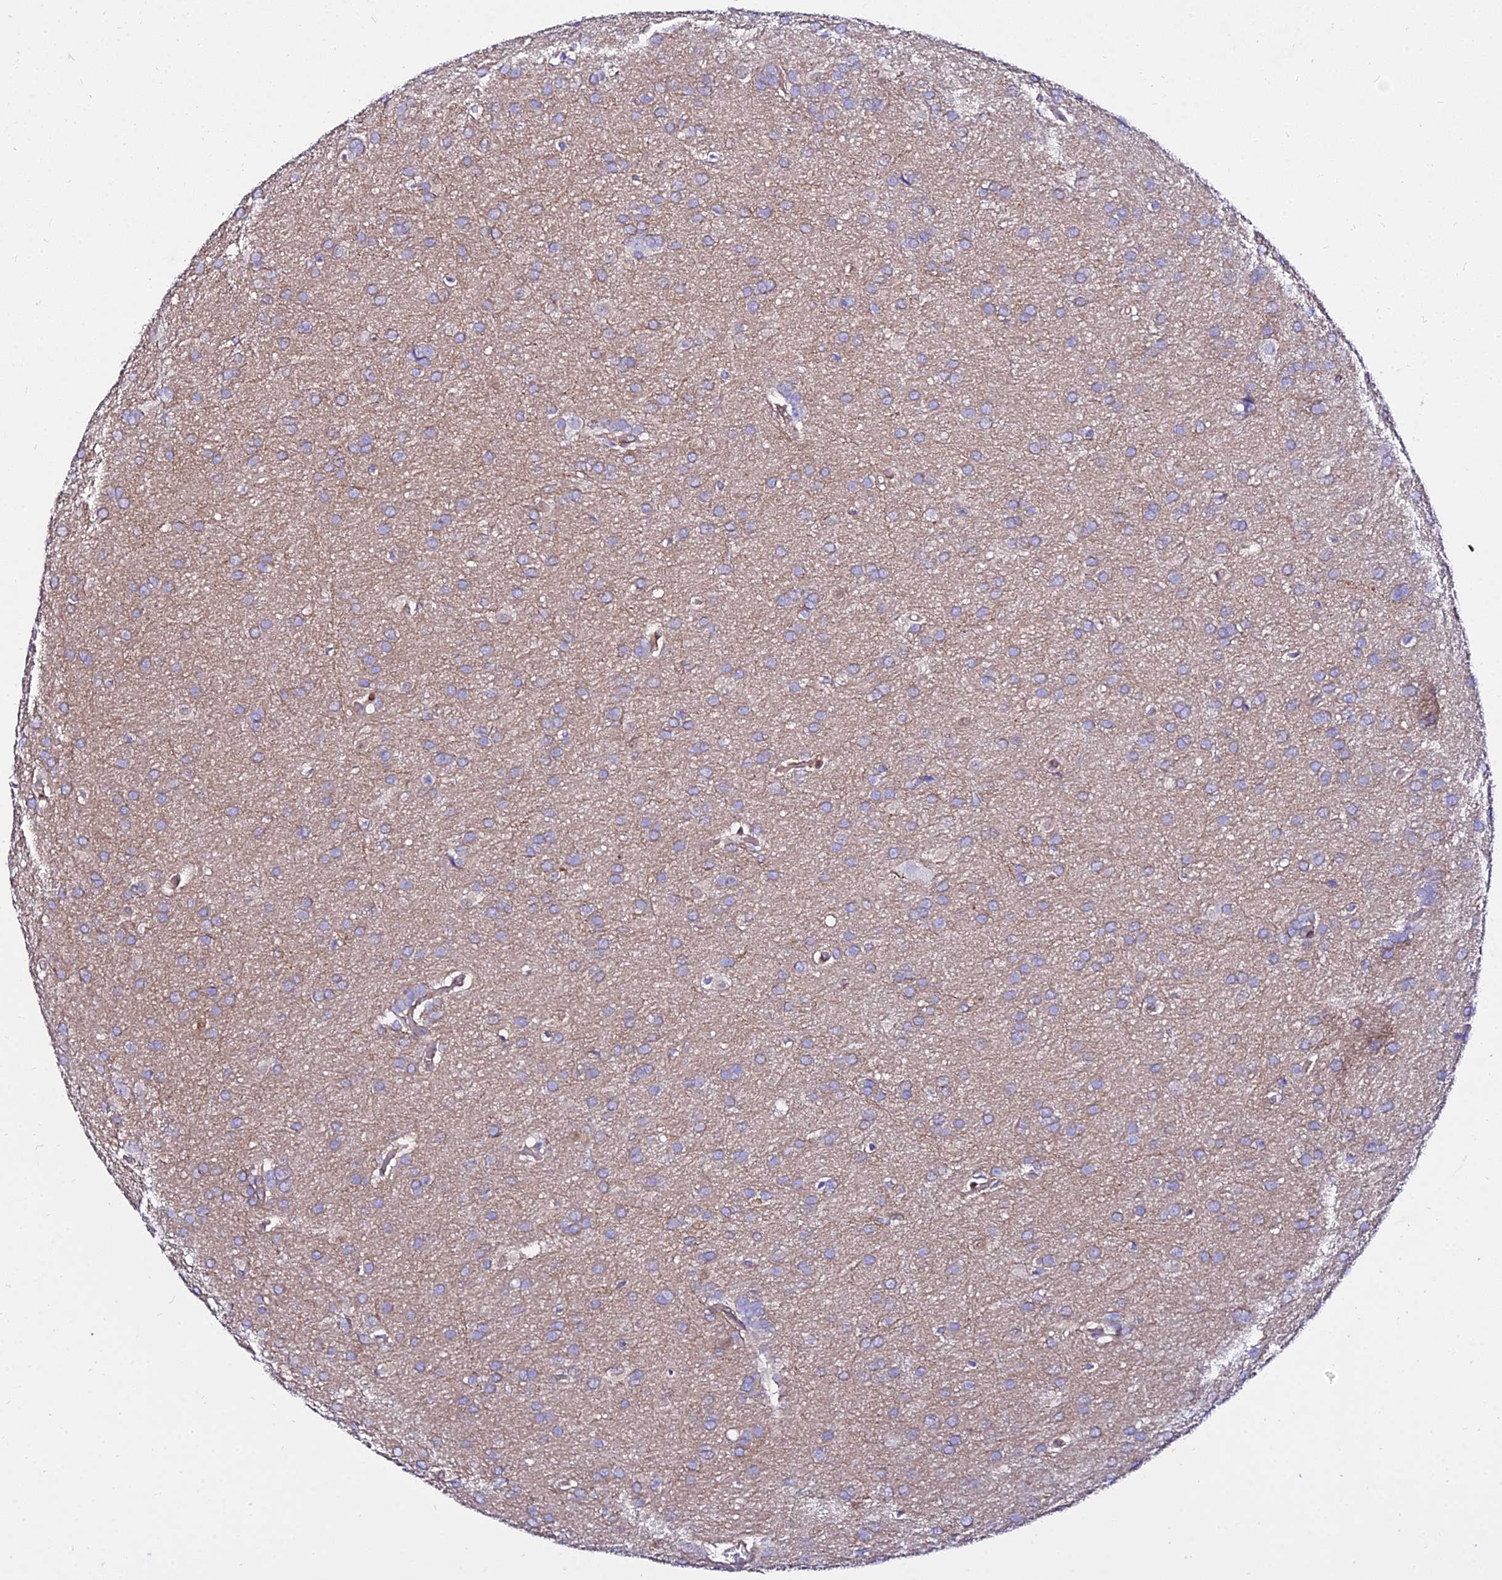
{"staining": {"intensity": "weak", "quantity": "25%-75%", "location": "cytoplasmic/membranous"}, "tissue": "glioma", "cell_type": "Tumor cells", "image_type": "cancer", "snomed": [{"axis": "morphology", "description": "Glioma, malignant, Low grade"}, {"axis": "topography", "description": "Brain"}], "caption": "Immunohistochemical staining of human malignant low-grade glioma shows low levels of weak cytoplasmic/membranous positivity in about 25%-75% of tumor cells.", "gene": "CSRP1", "patient": {"sex": "female", "age": 32}}